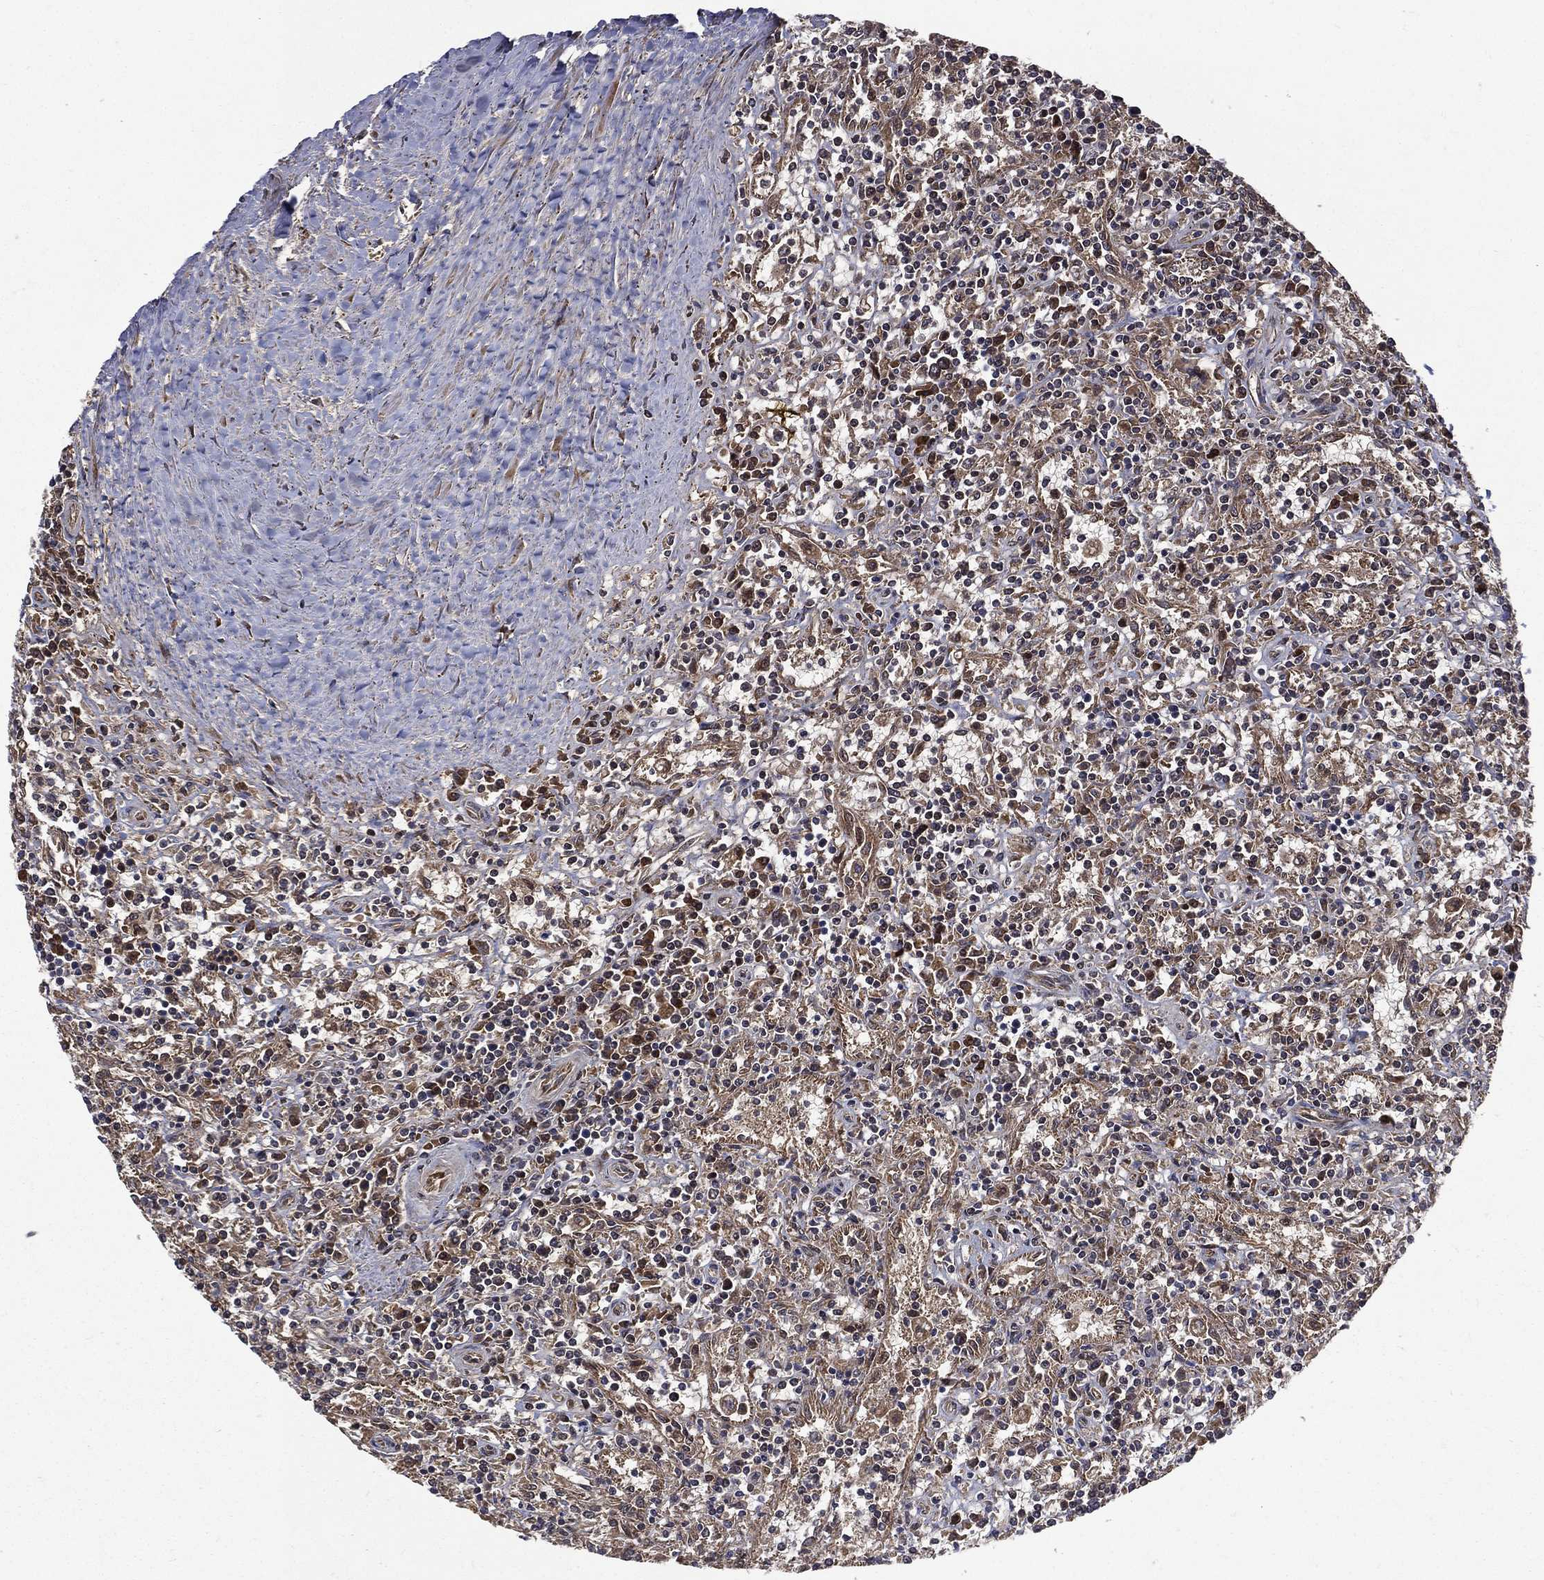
{"staining": {"intensity": "strong", "quantity": "25%-75%", "location": "cytoplasmic/membranous,nuclear"}, "tissue": "lymphoma", "cell_type": "Tumor cells", "image_type": "cancer", "snomed": [{"axis": "morphology", "description": "Malignant lymphoma, non-Hodgkin's type, Low grade"}, {"axis": "topography", "description": "Spleen"}], "caption": "This photomicrograph shows immunohistochemistry (IHC) staining of low-grade malignant lymphoma, non-Hodgkin's type, with high strong cytoplasmic/membranous and nuclear positivity in about 25%-75% of tumor cells.", "gene": "RAB11FIP4", "patient": {"sex": "male", "age": 62}}